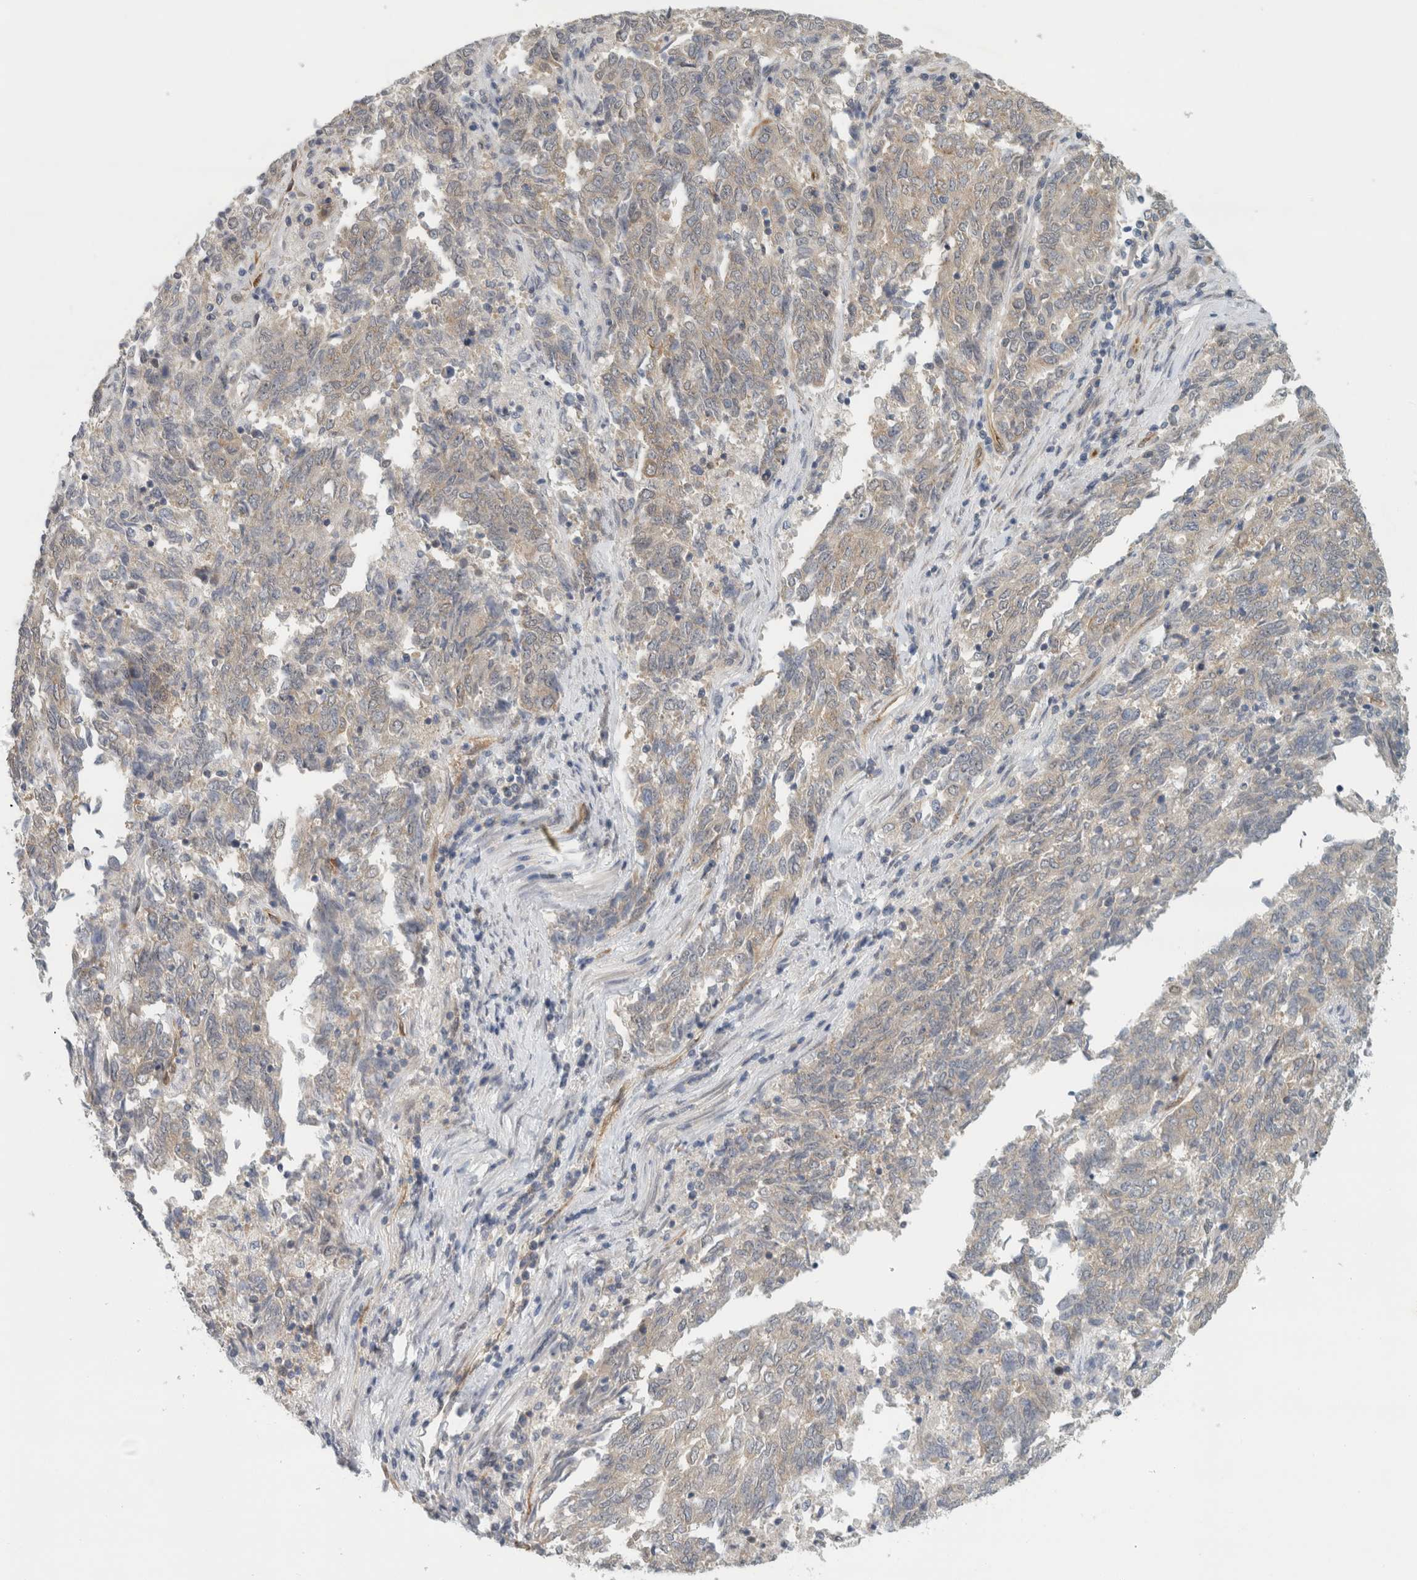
{"staining": {"intensity": "weak", "quantity": "<25%", "location": "cytoplasmic/membranous,nuclear"}, "tissue": "endometrial cancer", "cell_type": "Tumor cells", "image_type": "cancer", "snomed": [{"axis": "morphology", "description": "Adenocarcinoma, NOS"}, {"axis": "topography", "description": "Endometrium"}], "caption": "An immunohistochemistry photomicrograph of endometrial cancer (adenocarcinoma) is shown. There is no staining in tumor cells of endometrial cancer (adenocarcinoma). Brightfield microscopy of immunohistochemistry stained with DAB (brown) and hematoxylin (blue), captured at high magnification.", "gene": "EIF4G3", "patient": {"sex": "female", "age": 80}}